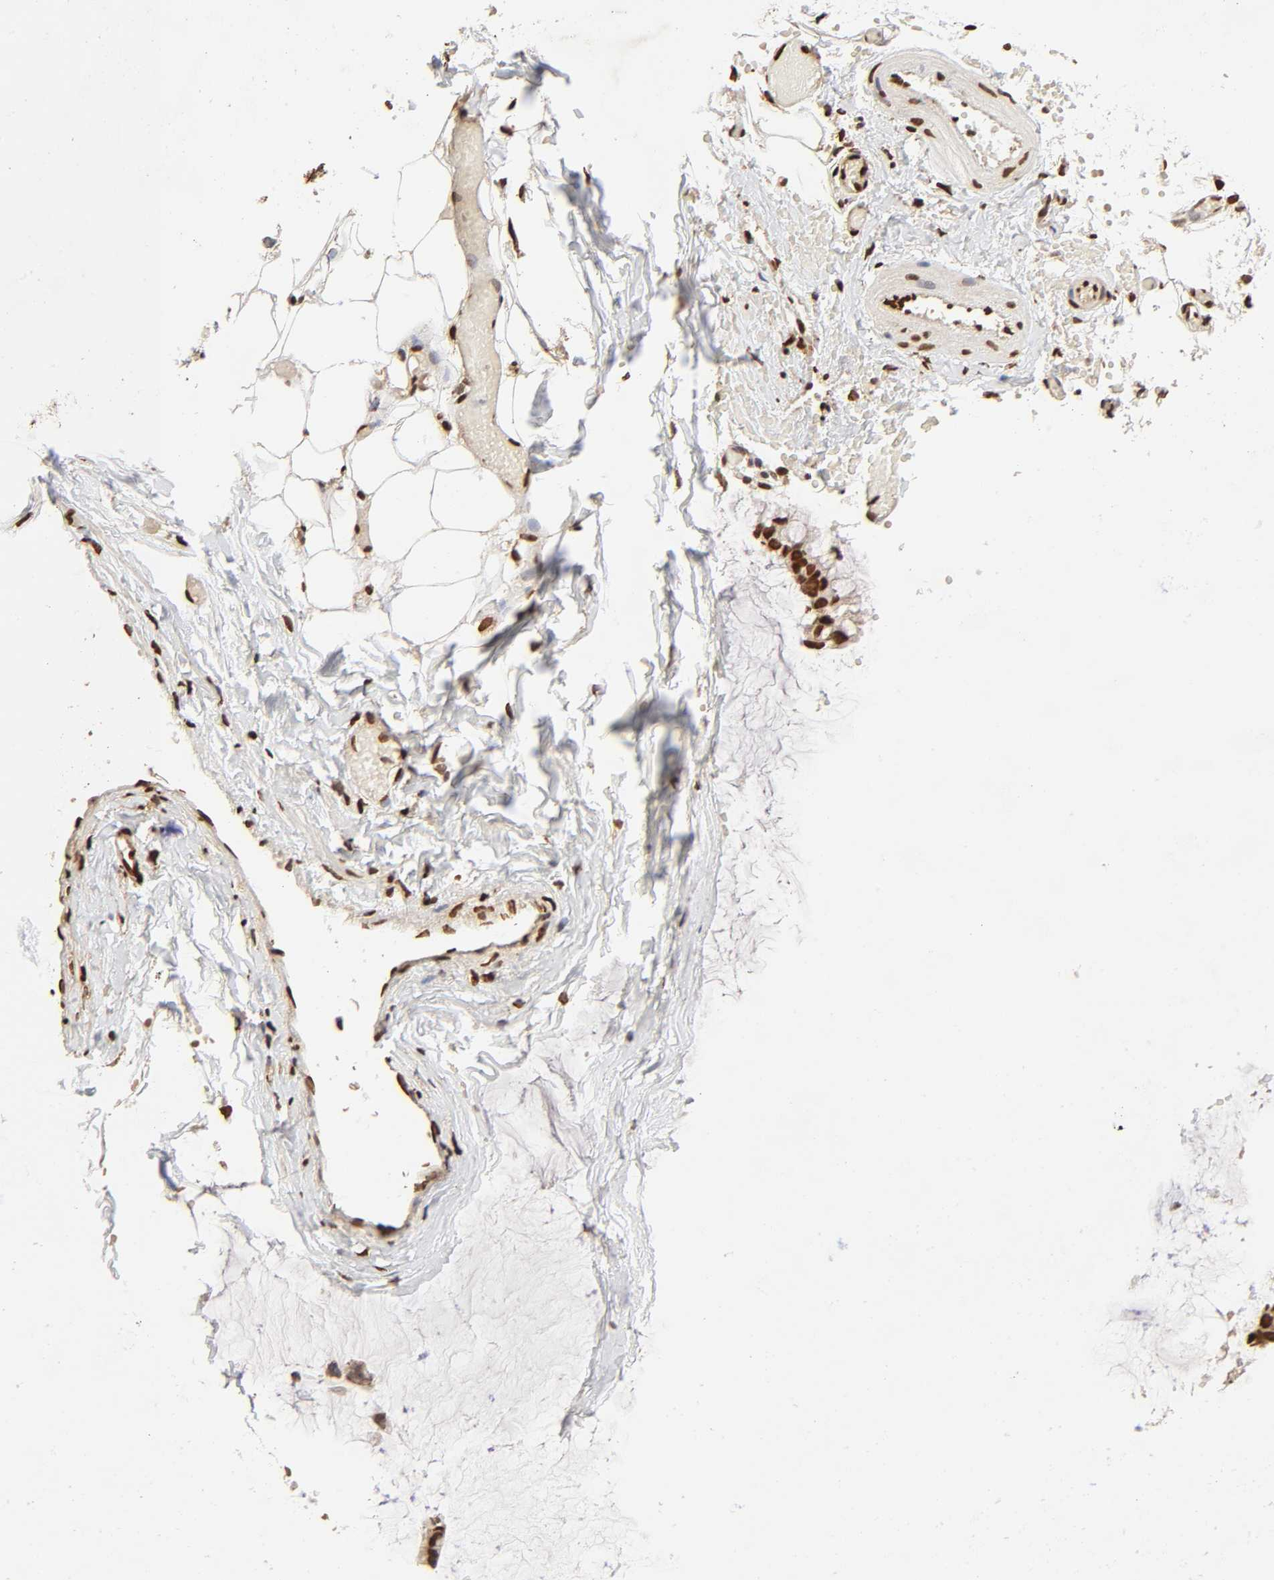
{"staining": {"intensity": "moderate", "quantity": ">75%", "location": "cytoplasmic/membranous,nuclear"}, "tissue": "ovarian cancer", "cell_type": "Tumor cells", "image_type": "cancer", "snomed": [{"axis": "morphology", "description": "Cystadenocarcinoma, mucinous, NOS"}, {"axis": "topography", "description": "Ovary"}], "caption": "Immunohistochemical staining of mucinous cystadenocarcinoma (ovarian) shows medium levels of moderate cytoplasmic/membranous and nuclear expression in approximately >75% of tumor cells.", "gene": "MLLT6", "patient": {"sex": "female", "age": 39}}